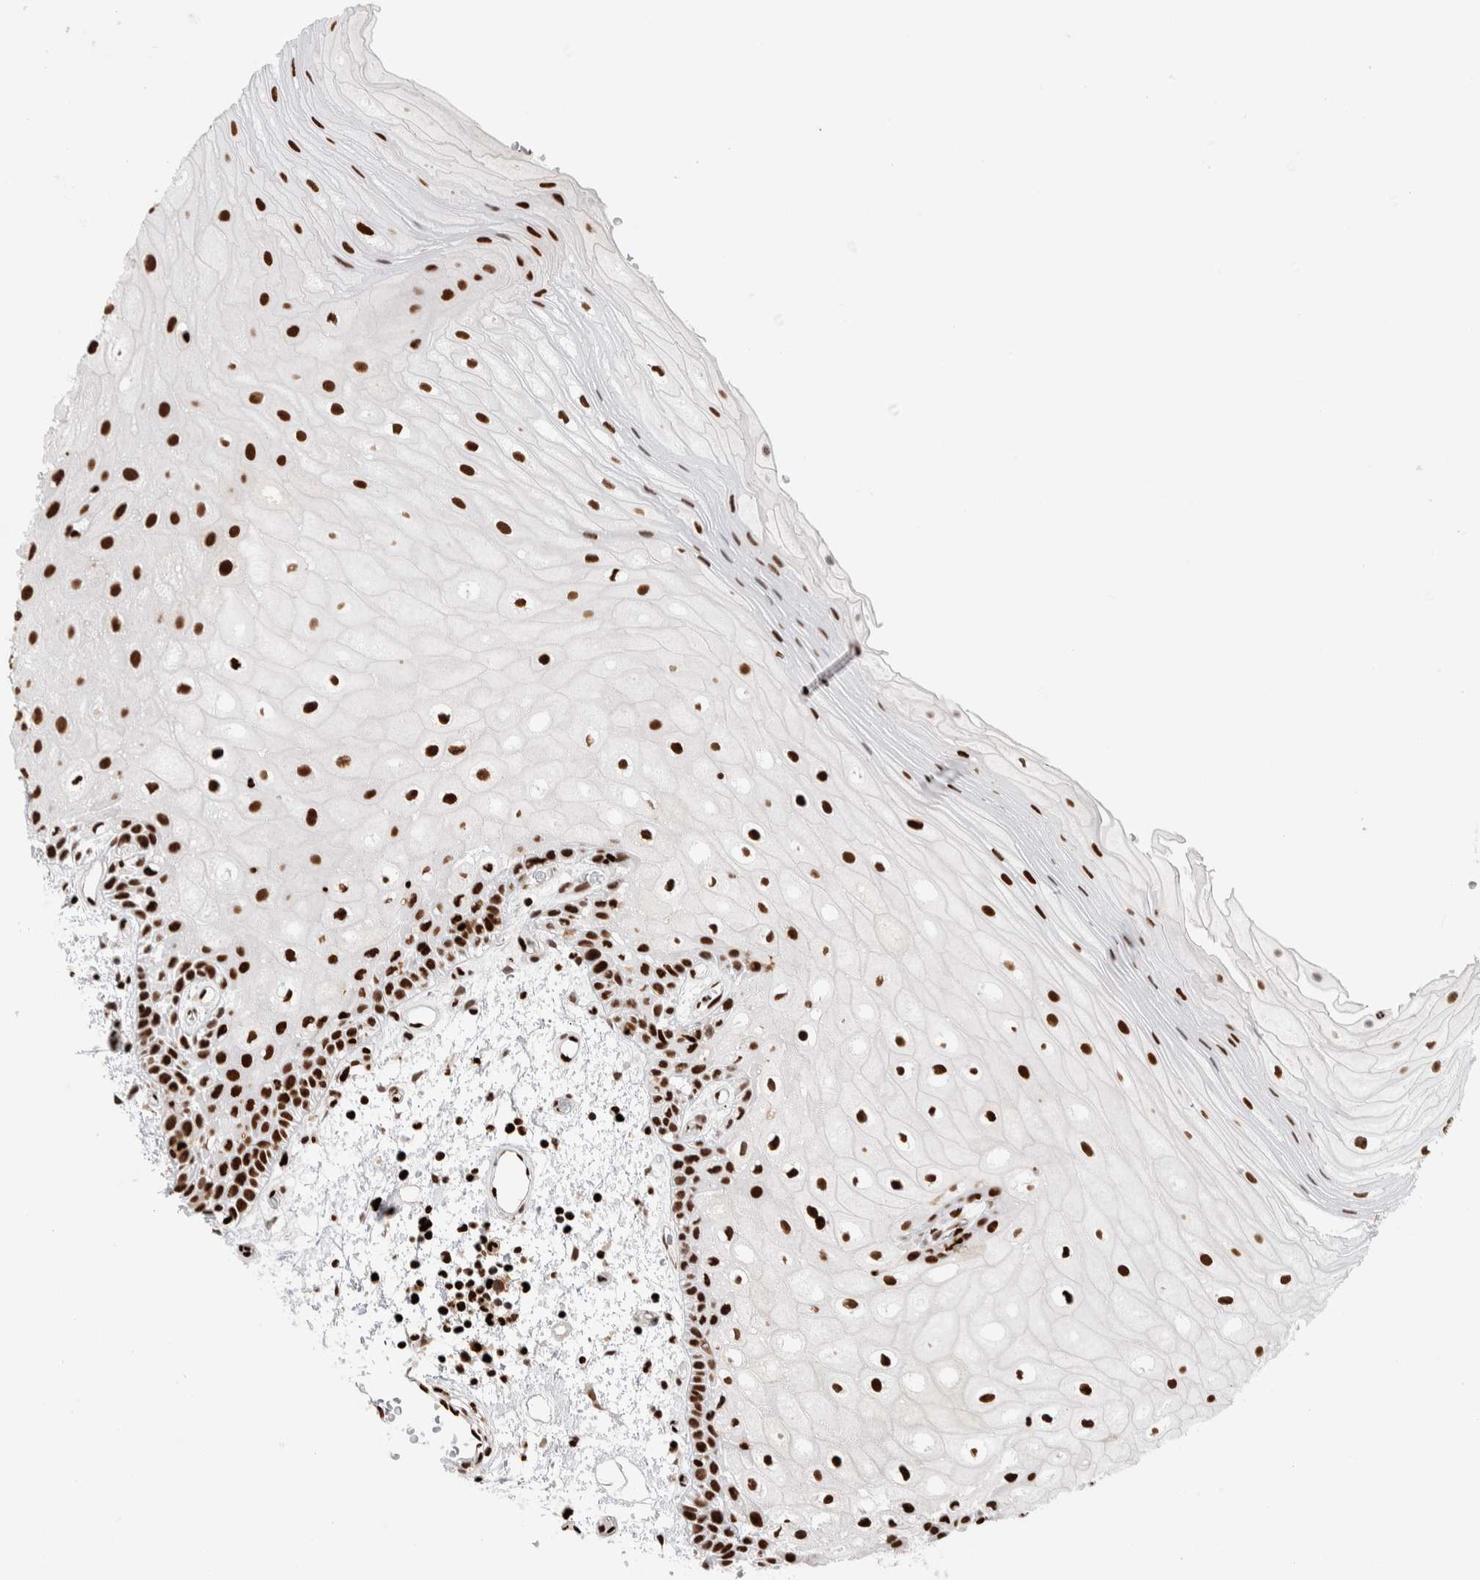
{"staining": {"intensity": "strong", "quantity": ">75%", "location": "nuclear"}, "tissue": "oral mucosa", "cell_type": "Squamous epithelial cells", "image_type": "normal", "snomed": [{"axis": "morphology", "description": "Normal tissue, NOS"}, {"axis": "topography", "description": "Oral tissue"}], "caption": "This photomicrograph demonstrates immunohistochemistry (IHC) staining of unremarkable oral mucosa, with high strong nuclear positivity in about >75% of squamous epithelial cells.", "gene": "C17orf49", "patient": {"sex": "male", "age": 52}}